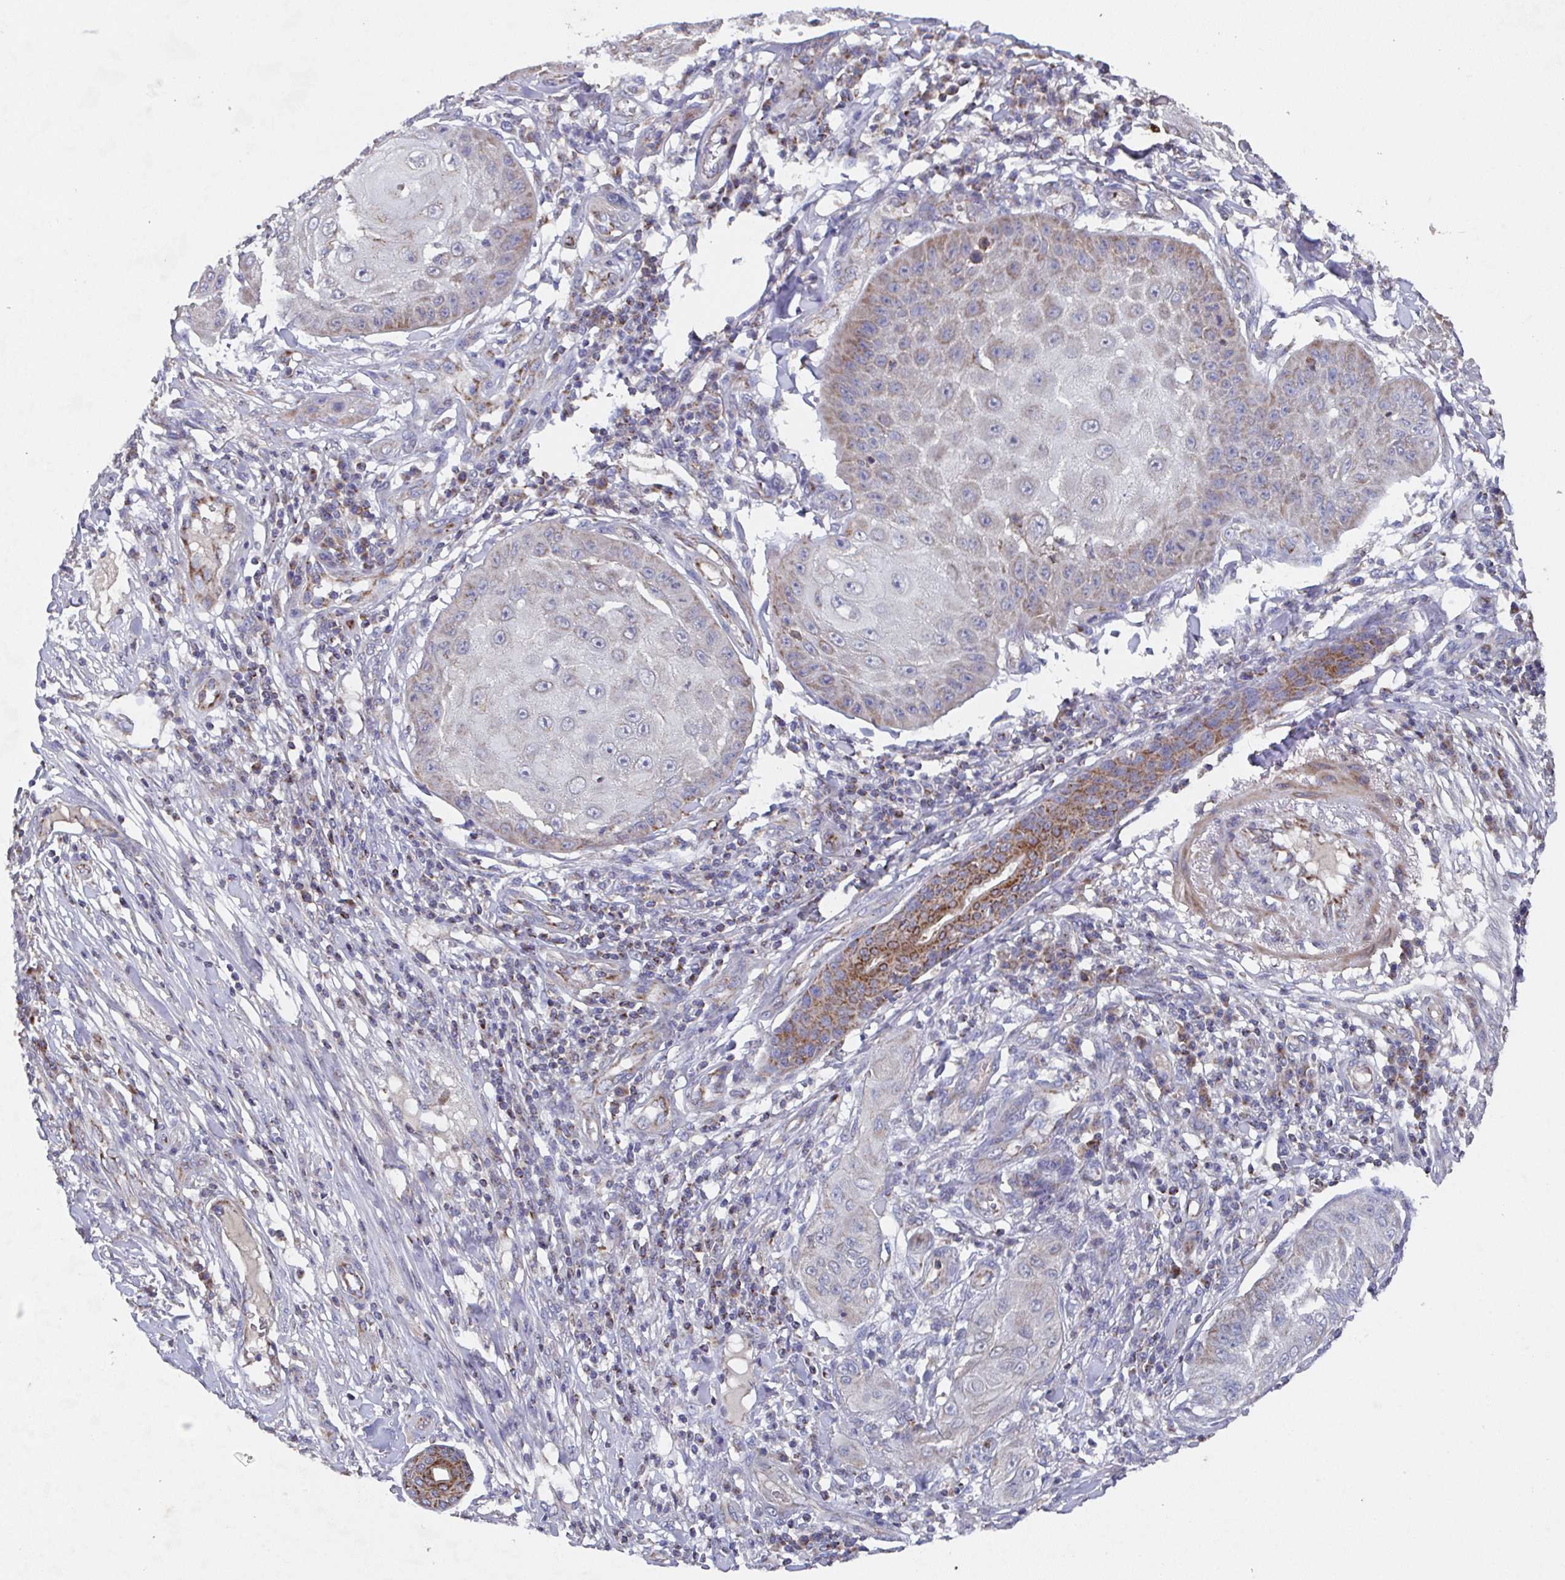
{"staining": {"intensity": "weak", "quantity": "<25%", "location": "cytoplasmic/membranous"}, "tissue": "skin cancer", "cell_type": "Tumor cells", "image_type": "cancer", "snomed": [{"axis": "morphology", "description": "Squamous cell carcinoma, NOS"}, {"axis": "topography", "description": "Skin"}], "caption": "The IHC micrograph has no significant staining in tumor cells of skin cancer tissue.", "gene": "MT-ND3", "patient": {"sex": "male", "age": 70}}